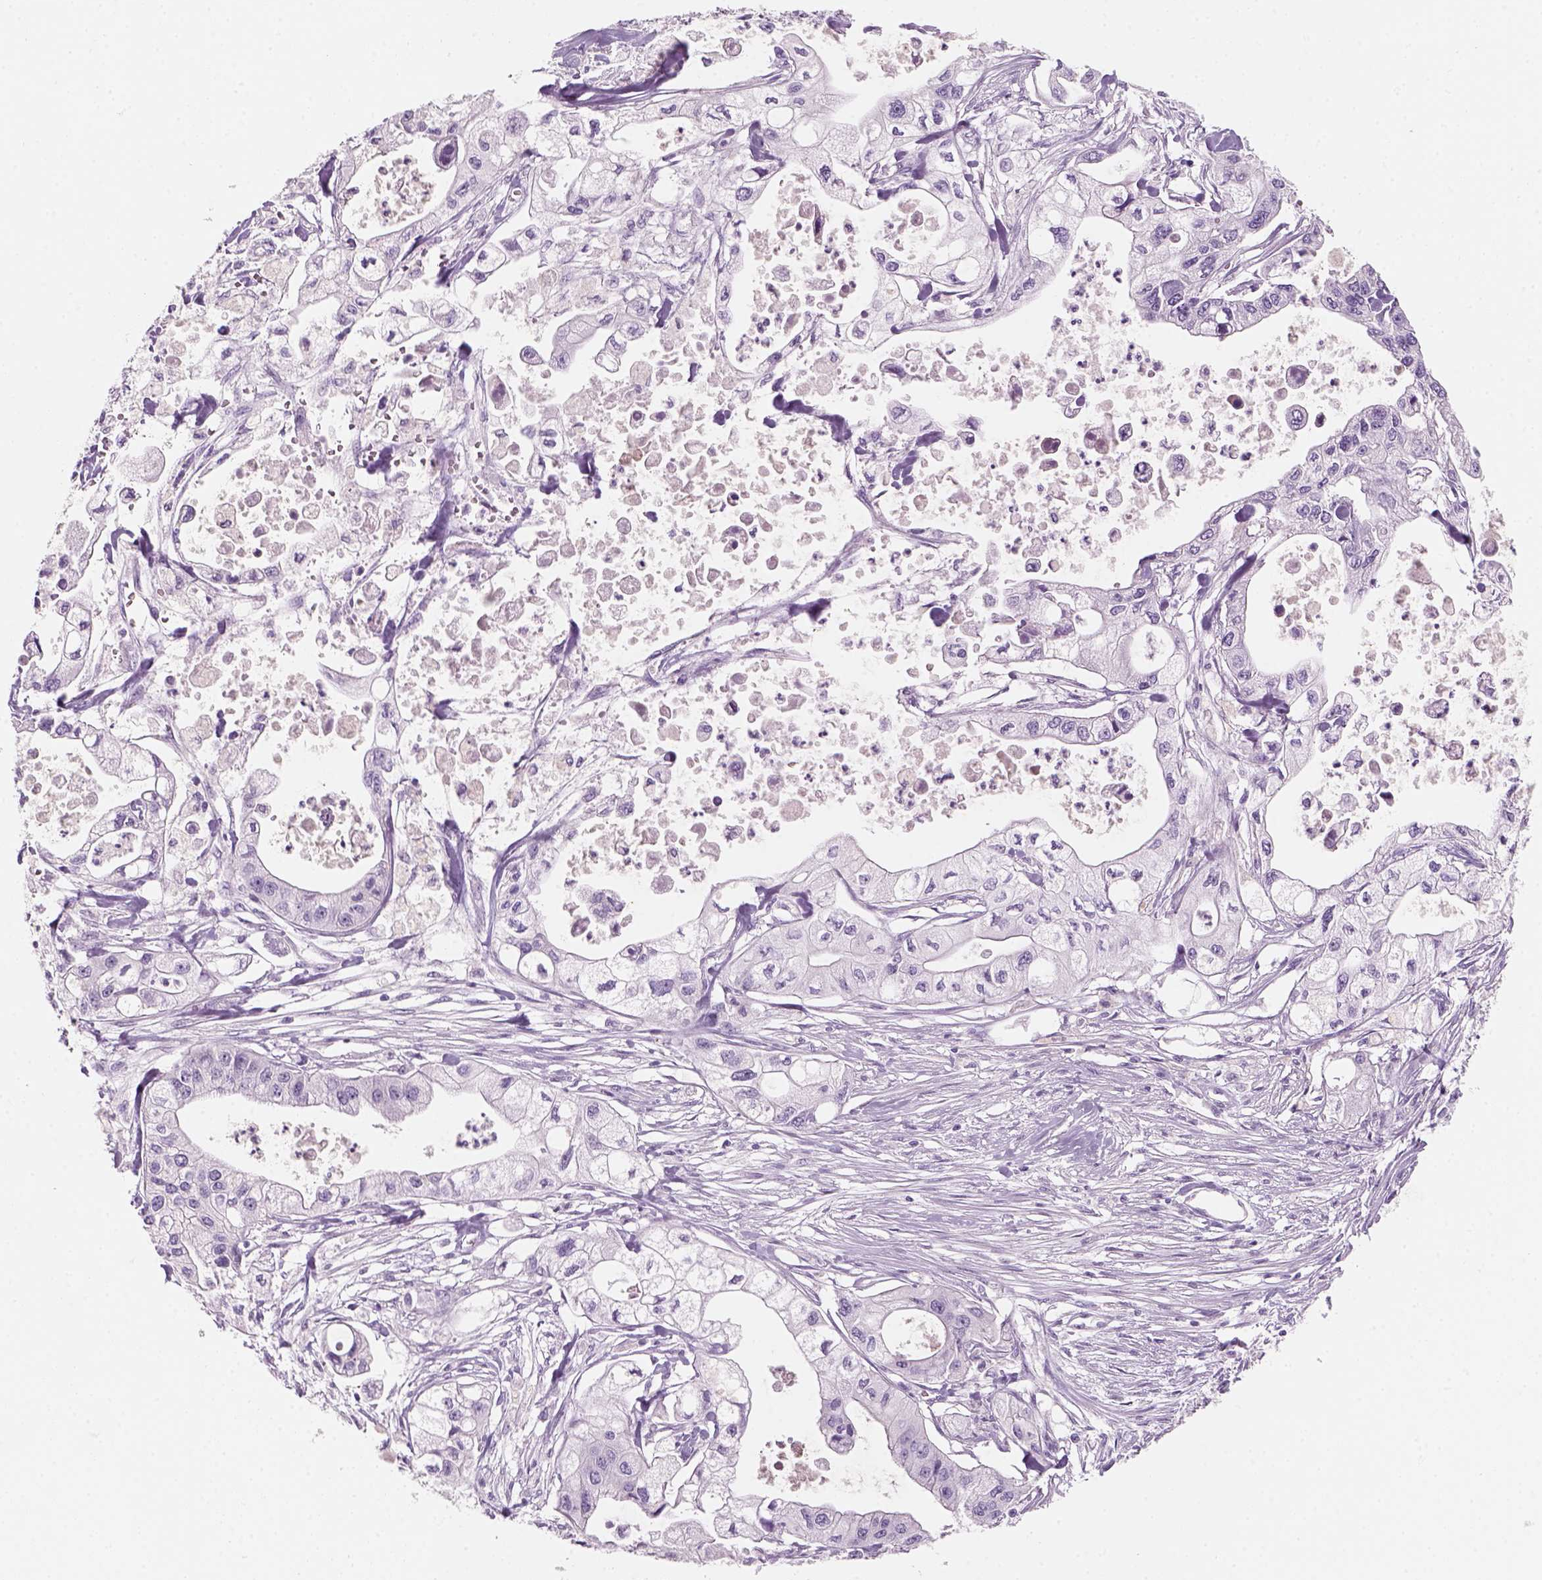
{"staining": {"intensity": "negative", "quantity": "none", "location": "none"}, "tissue": "pancreatic cancer", "cell_type": "Tumor cells", "image_type": "cancer", "snomed": [{"axis": "morphology", "description": "Adenocarcinoma, NOS"}, {"axis": "topography", "description": "Pancreas"}], "caption": "Tumor cells show no significant staining in pancreatic adenocarcinoma.", "gene": "KRTAP11-1", "patient": {"sex": "male", "age": 70}}